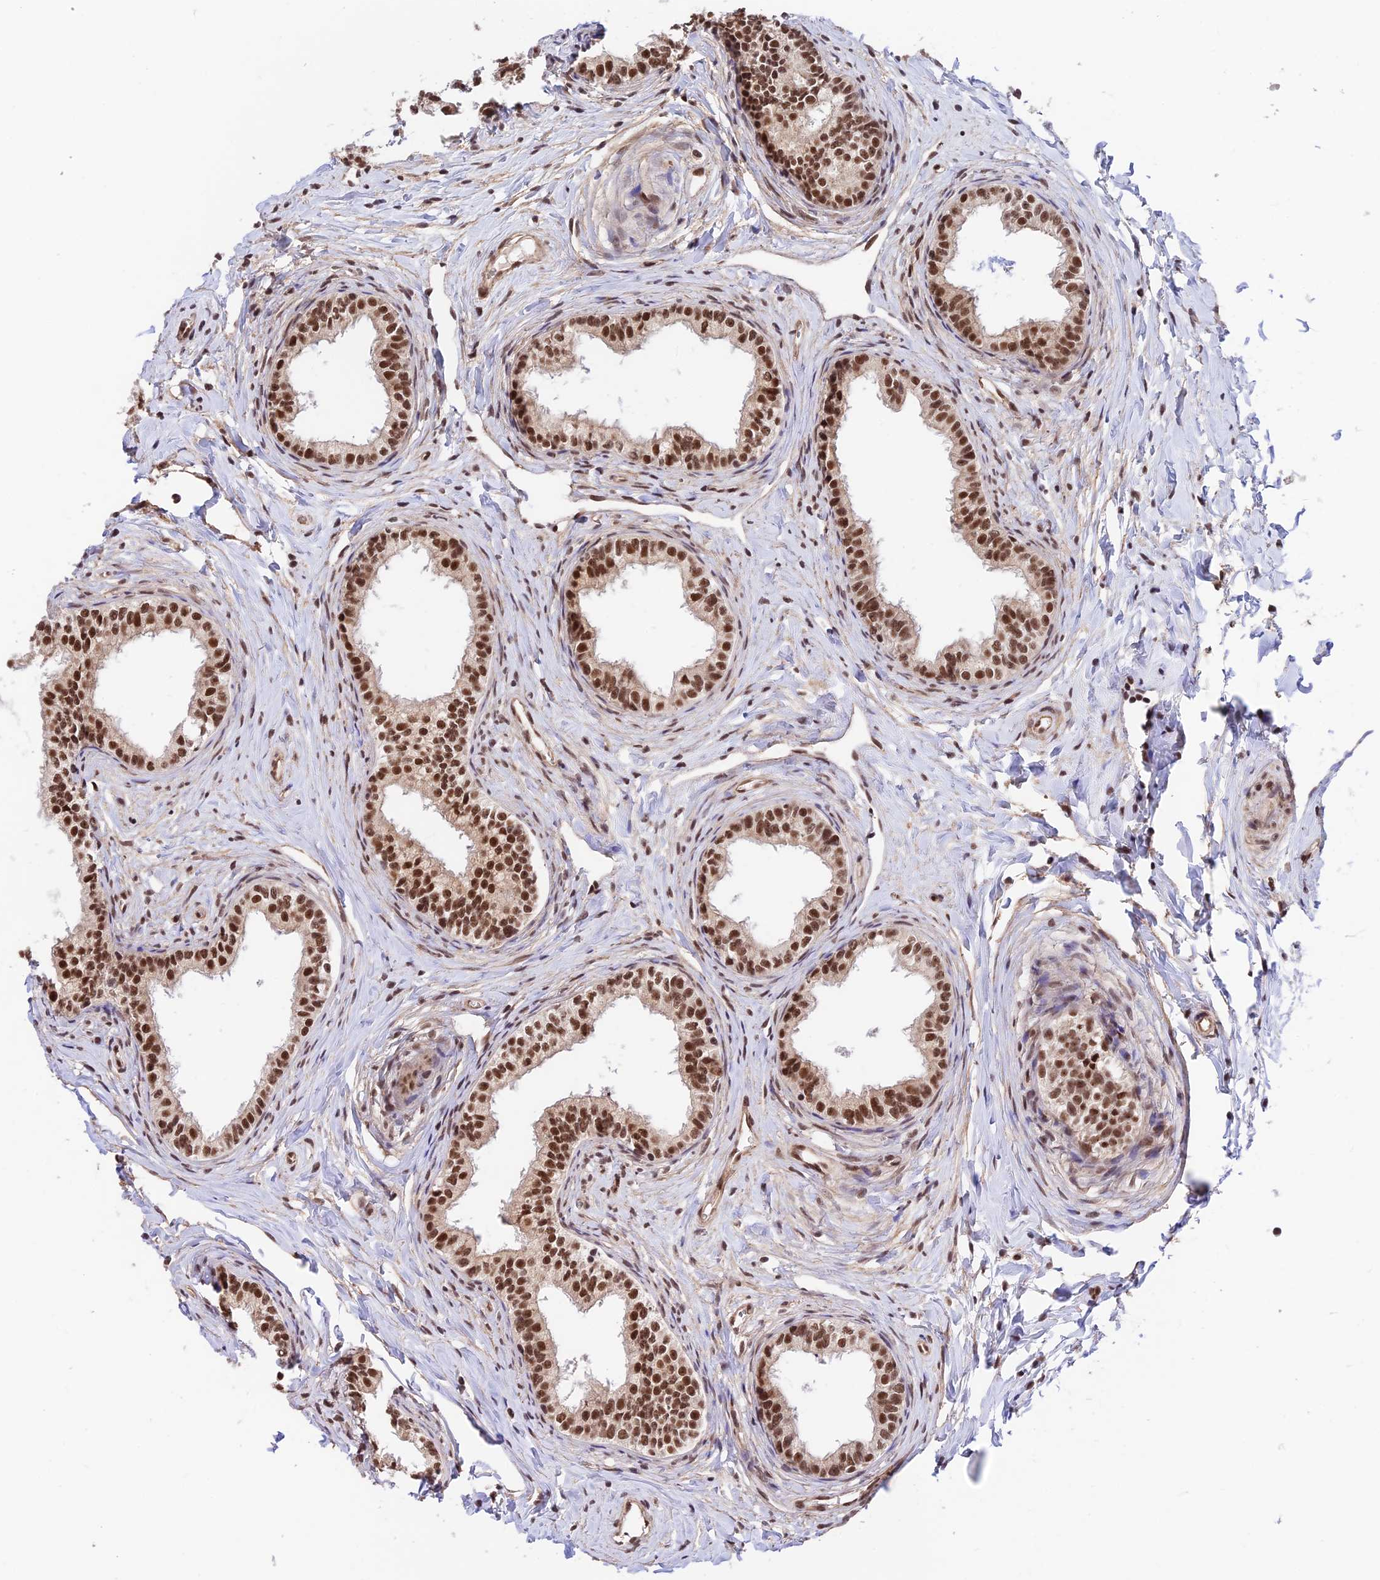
{"staining": {"intensity": "strong", "quantity": ">75%", "location": "nuclear"}, "tissue": "epididymis", "cell_type": "Glandular cells", "image_type": "normal", "snomed": [{"axis": "morphology", "description": "Normal tissue, NOS"}, {"axis": "topography", "description": "Epididymis"}], "caption": "Protein staining shows strong nuclear expression in approximately >75% of glandular cells in benign epididymis.", "gene": "RBM42", "patient": {"sex": "male", "age": 34}}